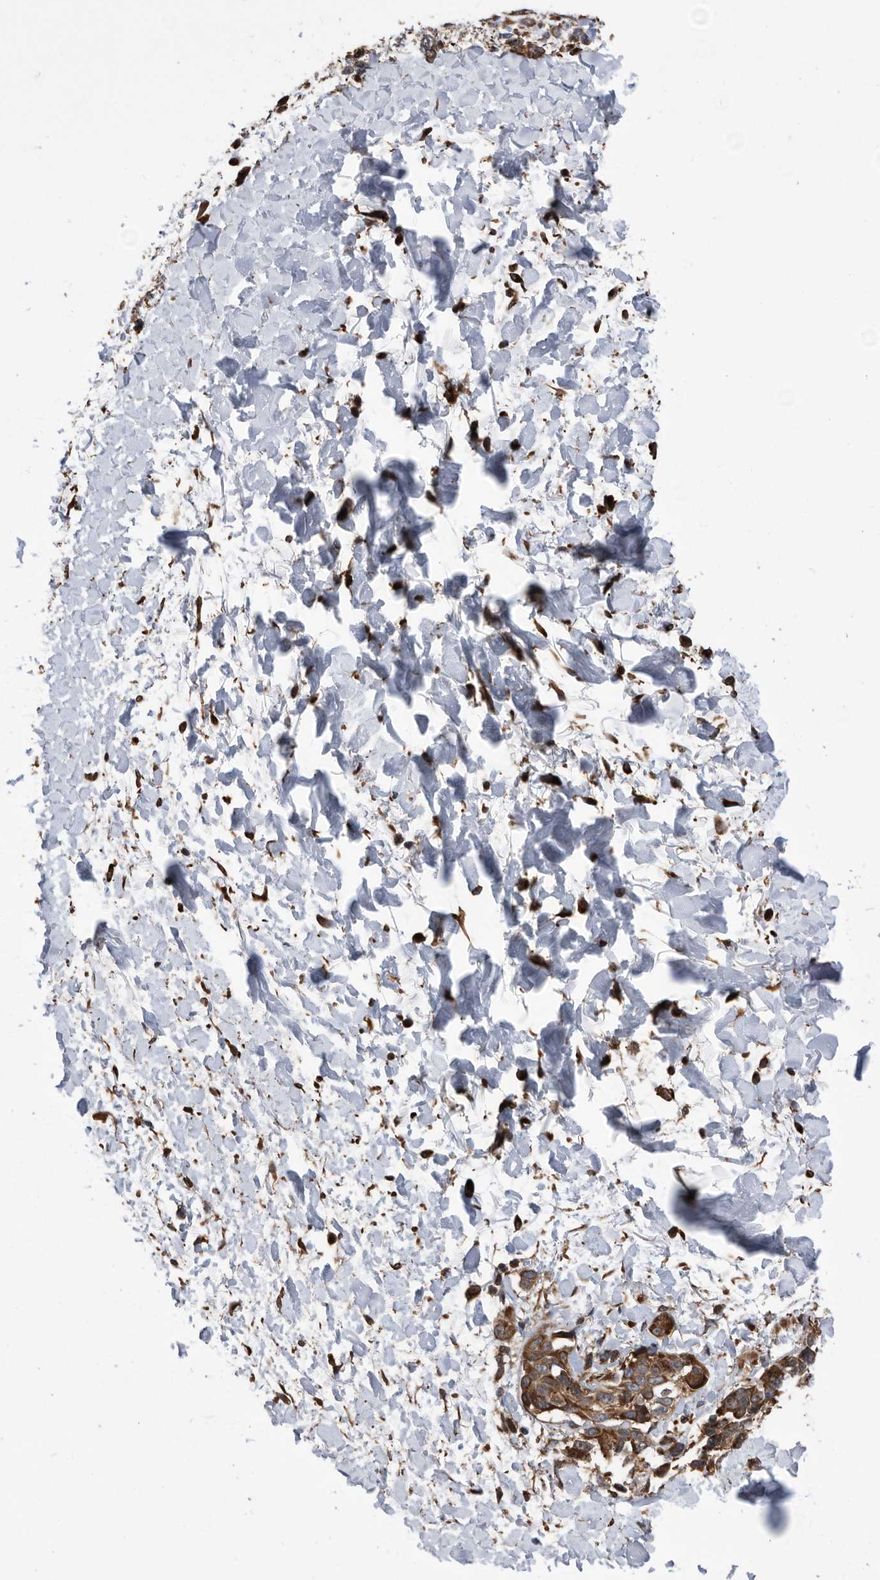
{"staining": {"intensity": "moderate", "quantity": ">75%", "location": "cytoplasmic/membranous"}, "tissue": "melanoma", "cell_type": "Tumor cells", "image_type": "cancer", "snomed": [{"axis": "morphology", "description": "Malignant melanoma, Metastatic site"}, {"axis": "topography", "description": "Skin"}], "caption": "Immunohistochemical staining of human melanoma demonstrates medium levels of moderate cytoplasmic/membranous staining in about >75% of tumor cells. (DAB (3,3'-diaminobenzidine) = brown stain, brightfield microscopy at high magnification).", "gene": "SERINC2", "patient": {"sex": "female", "age": 72}}